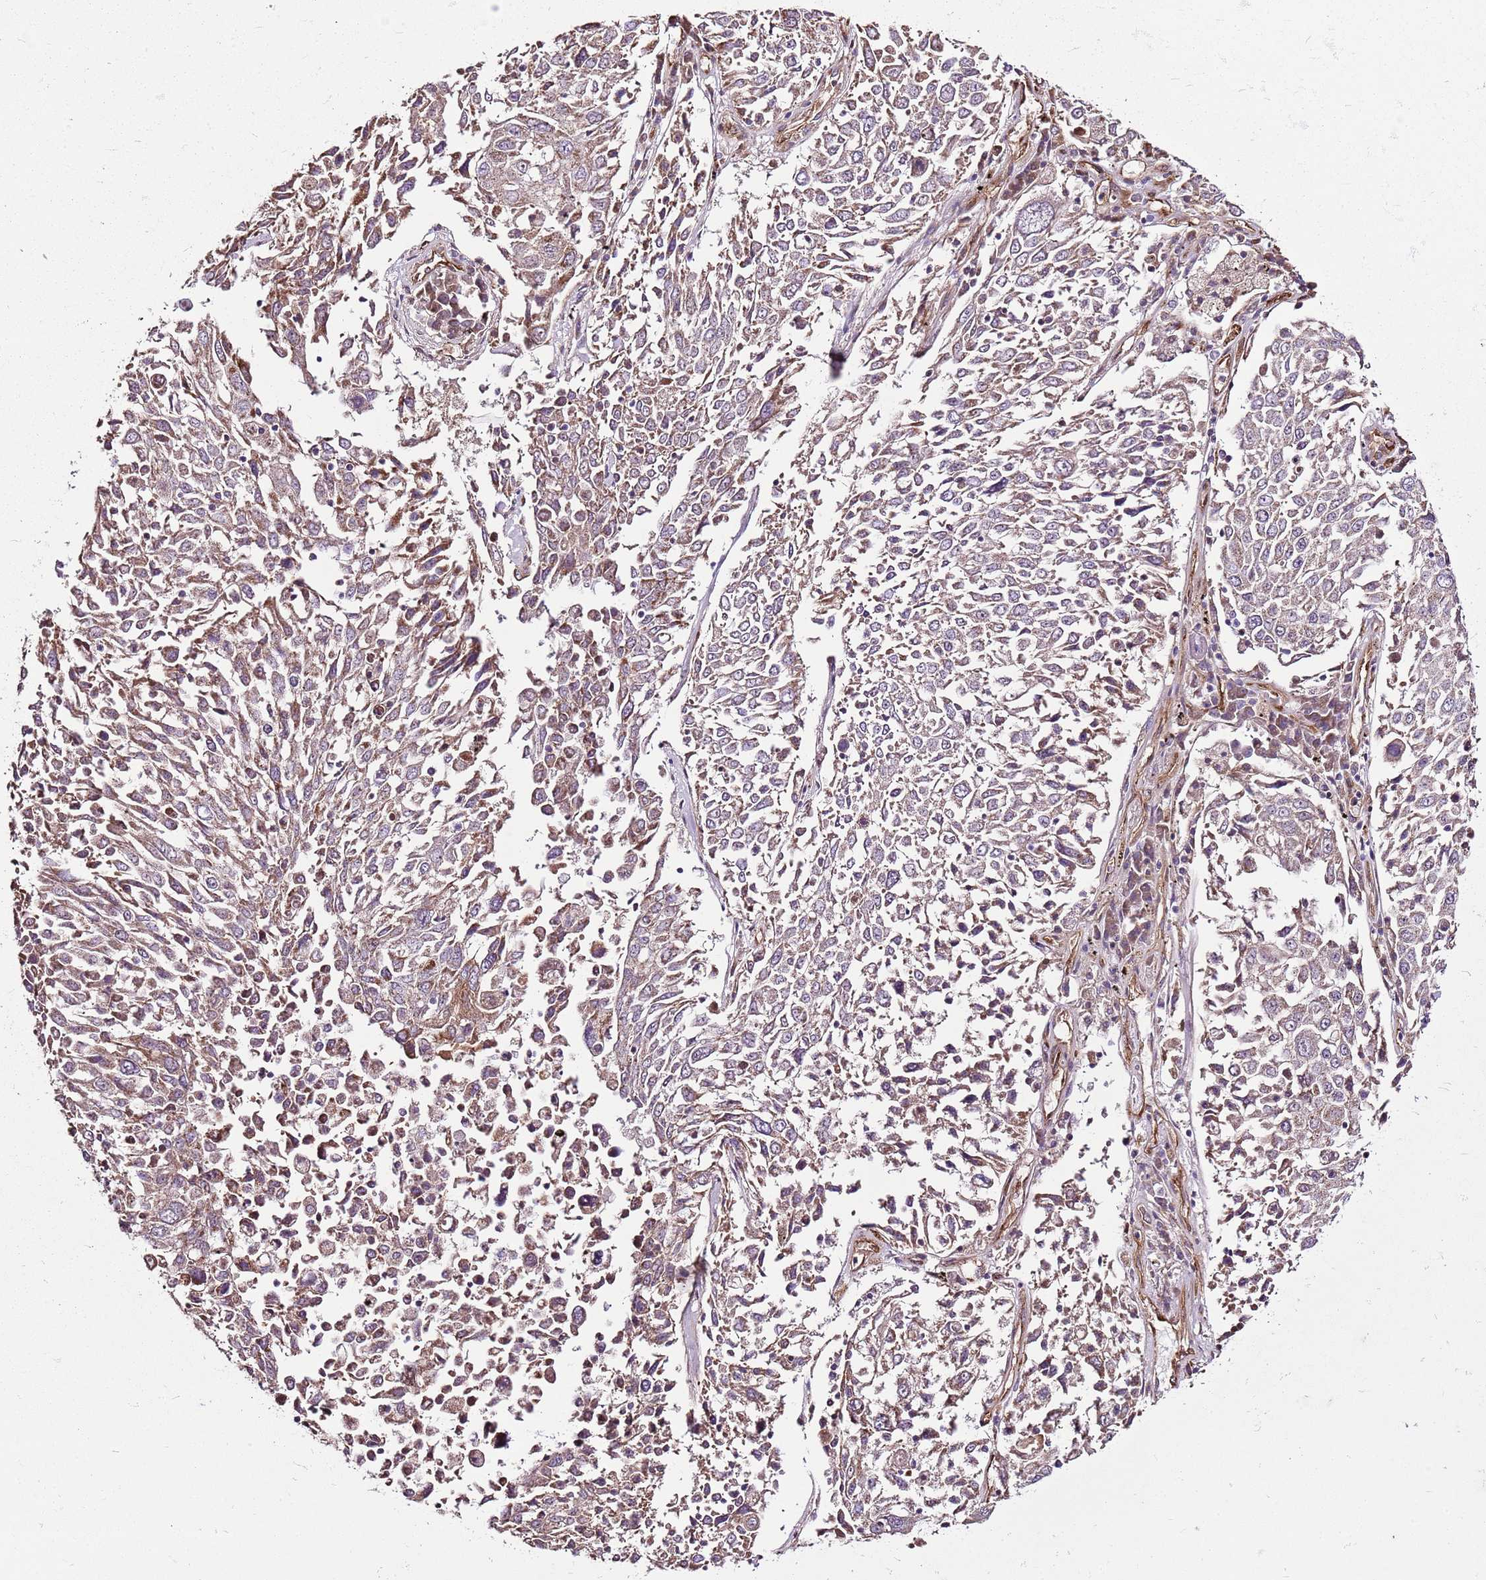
{"staining": {"intensity": "weak", "quantity": "25%-75%", "location": "cytoplasmic/membranous"}, "tissue": "lung cancer", "cell_type": "Tumor cells", "image_type": "cancer", "snomed": [{"axis": "morphology", "description": "Squamous cell carcinoma, NOS"}, {"axis": "topography", "description": "Lung"}], "caption": "Approximately 25%-75% of tumor cells in human lung cancer display weak cytoplasmic/membranous protein expression as visualized by brown immunohistochemical staining.", "gene": "ZNF827", "patient": {"sex": "male", "age": 65}}